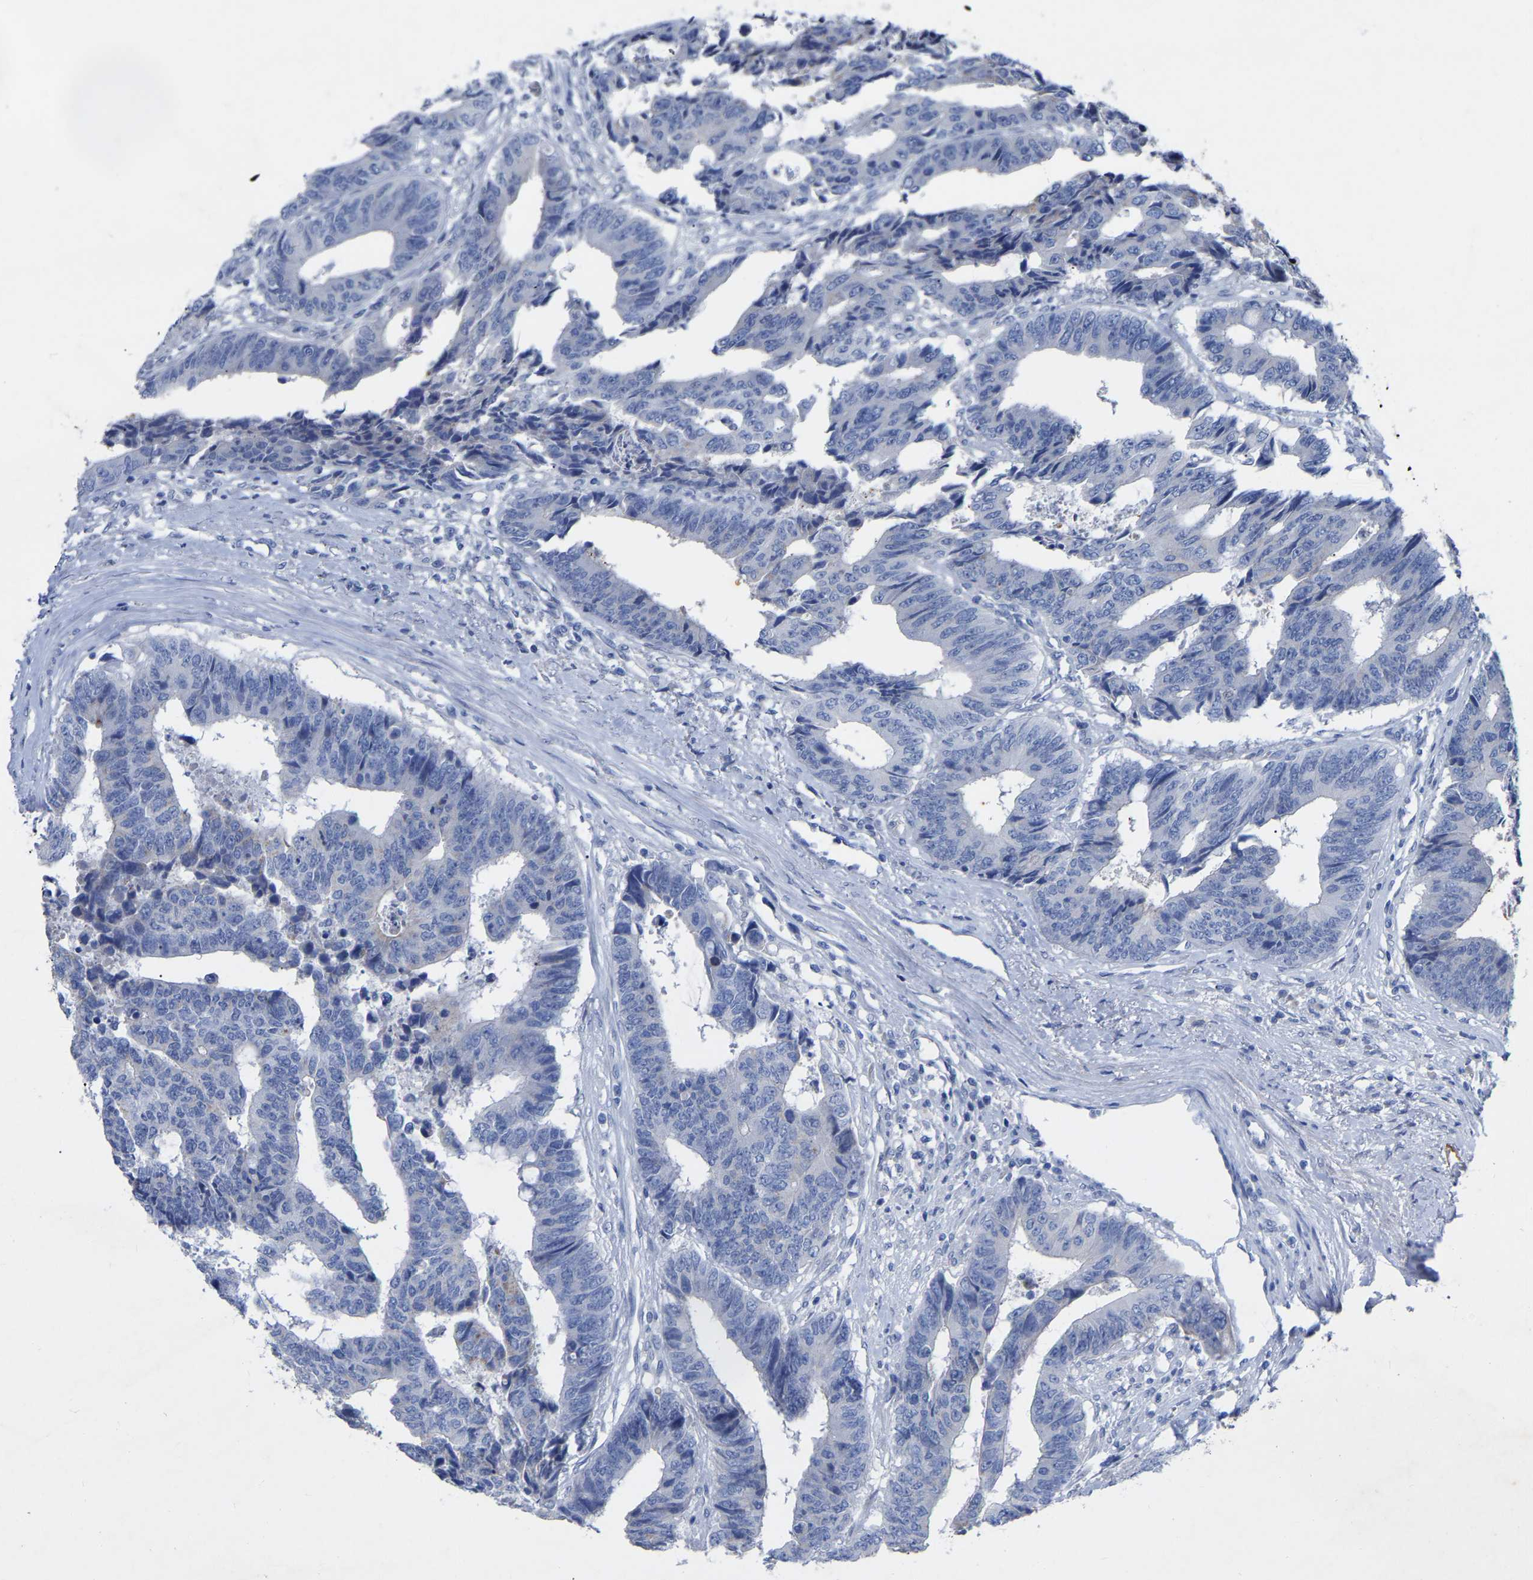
{"staining": {"intensity": "negative", "quantity": "none", "location": "none"}, "tissue": "colorectal cancer", "cell_type": "Tumor cells", "image_type": "cancer", "snomed": [{"axis": "morphology", "description": "Adenocarcinoma, NOS"}, {"axis": "topography", "description": "Rectum"}], "caption": "DAB immunohistochemical staining of colorectal cancer shows no significant expression in tumor cells.", "gene": "STRIP2", "patient": {"sex": "male", "age": 84}}